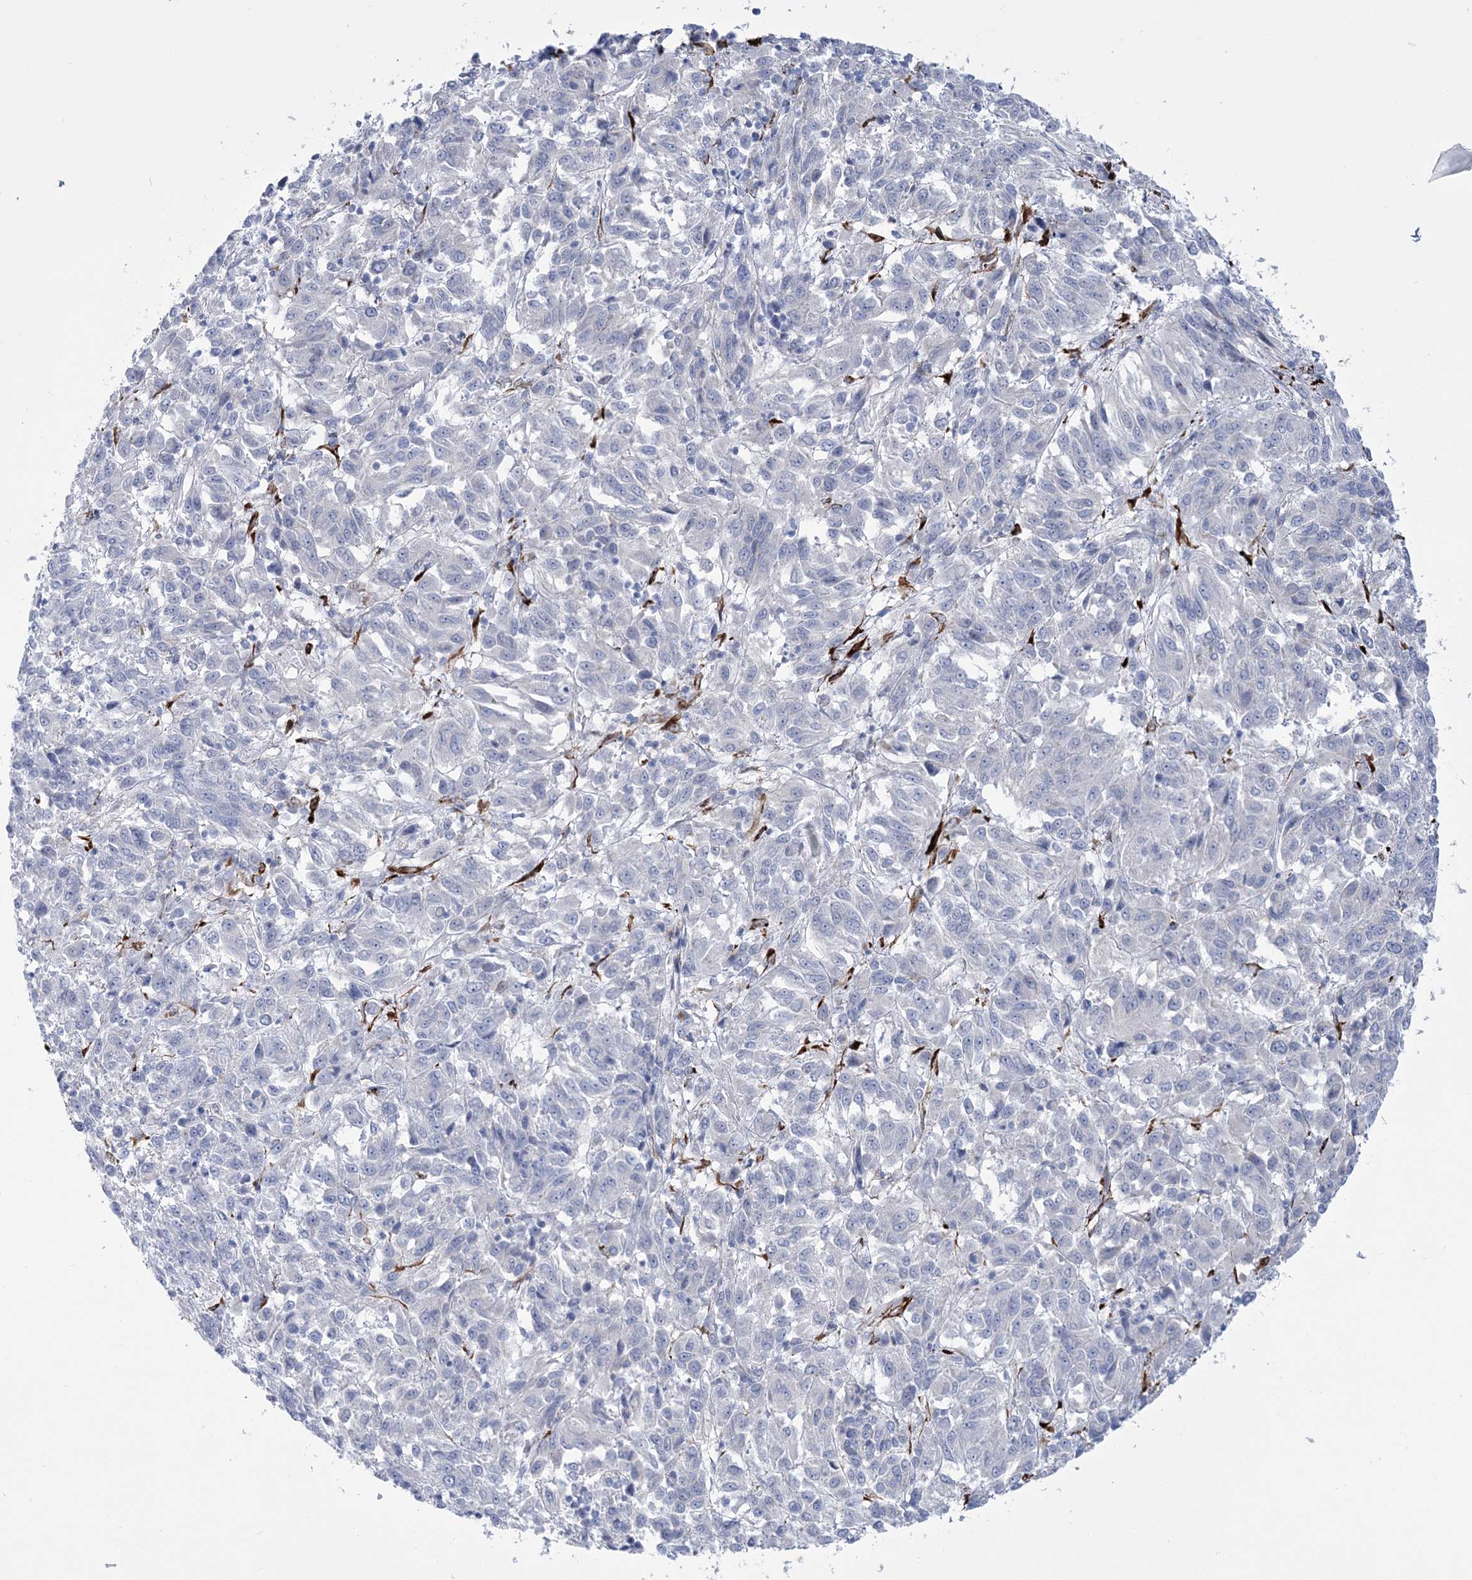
{"staining": {"intensity": "negative", "quantity": "none", "location": "none"}, "tissue": "melanoma", "cell_type": "Tumor cells", "image_type": "cancer", "snomed": [{"axis": "morphology", "description": "Malignant melanoma, Metastatic site"}, {"axis": "topography", "description": "Lung"}], "caption": "Immunohistochemistry (IHC) micrograph of neoplastic tissue: human malignant melanoma (metastatic site) stained with DAB (3,3'-diaminobenzidine) shows no significant protein staining in tumor cells.", "gene": "RAB11FIP5", "patient": {"sex": "male", "age": 64}}